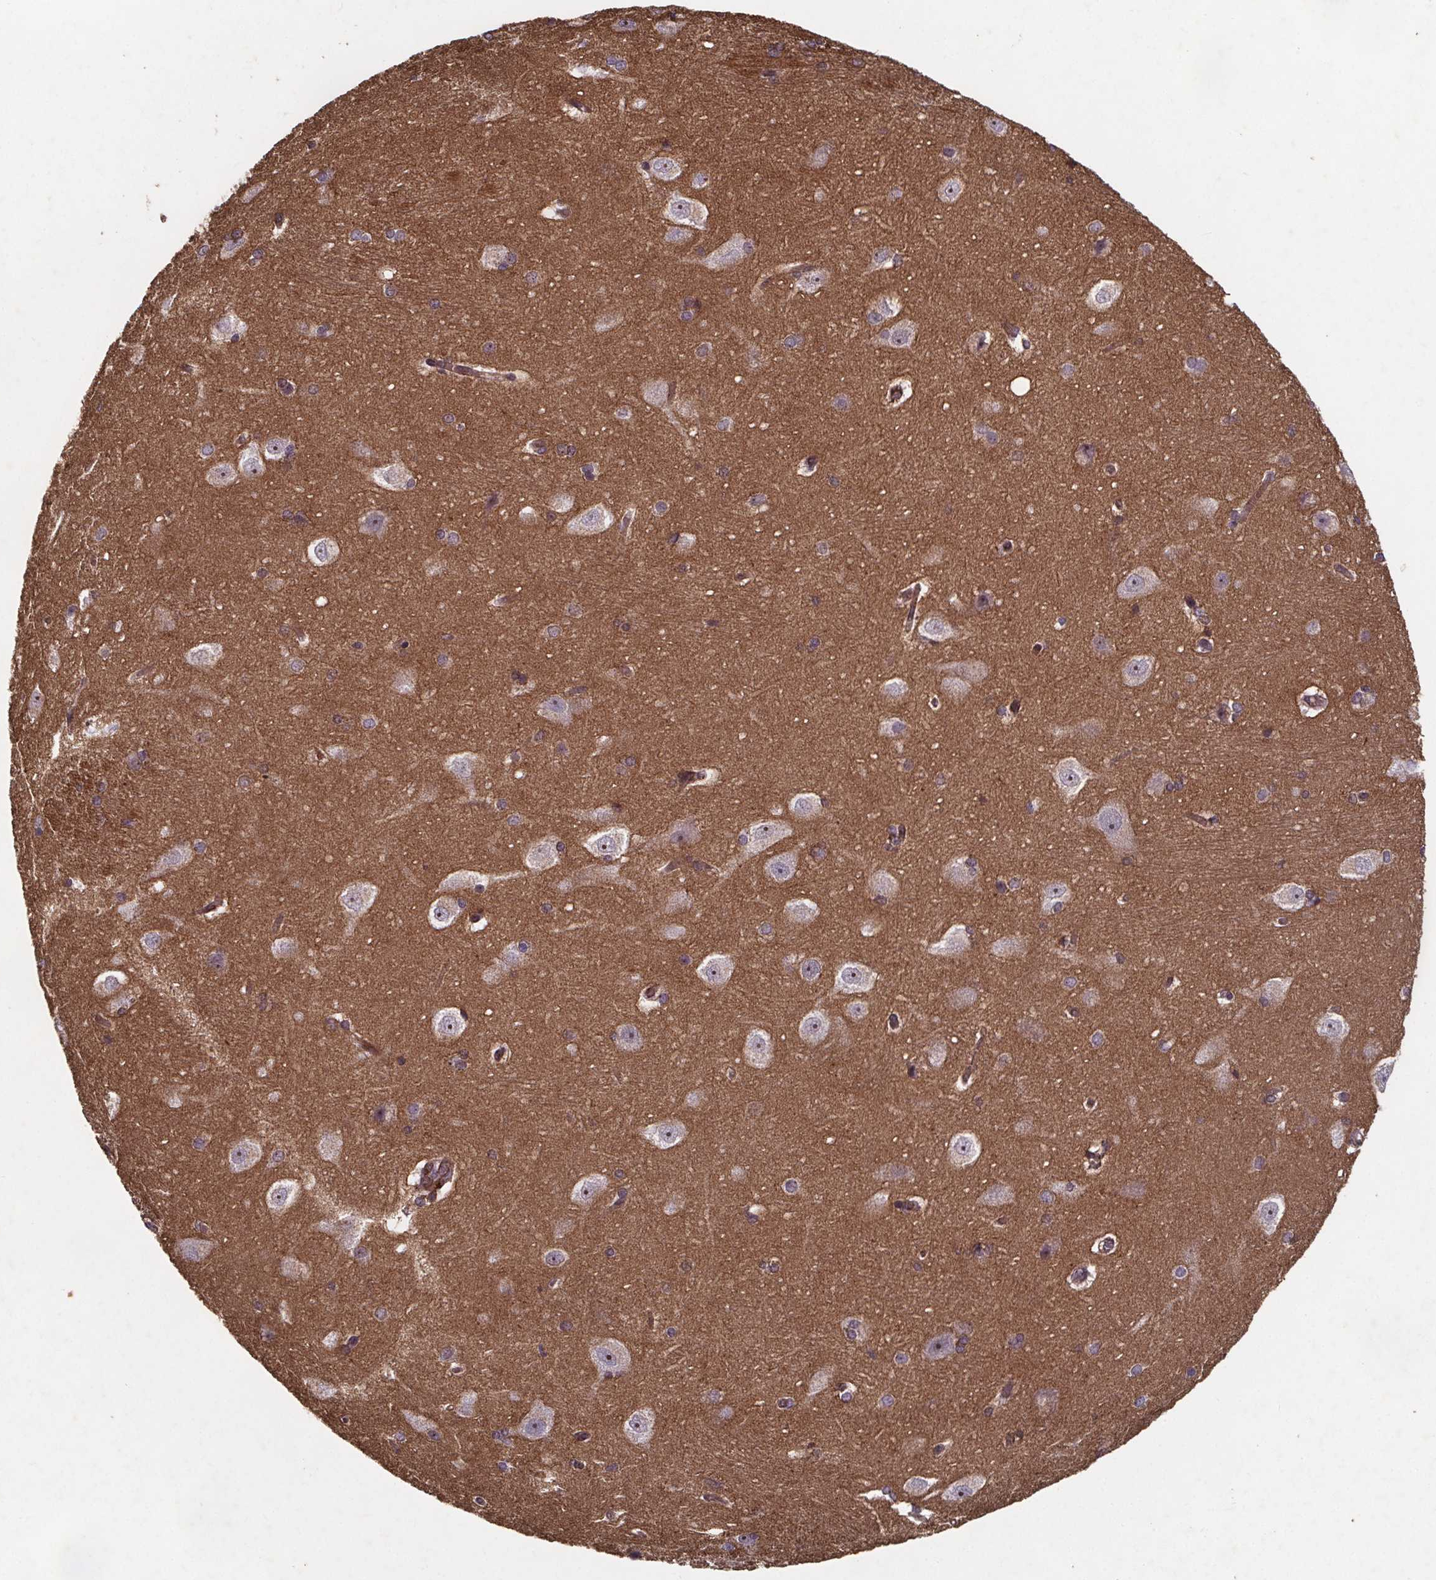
{"staining": {"intensity": "negative", "quantity": "none", "location": "none"}, "tissue": "hippocampus", "cell_type": "Glial cells", "image_type": "normal", "snomed": [{"axis": "morphology", "description": "Normal tissue, NOS"}, {"axis": "topography", "description": "Cerebral cortex"}, {"axis": "topography", "description": "Hippocampus"}], "caption": "Glial cells are negative for protein expression in benign human hippocampus. The staining is performed using DAB brown chromogen with nuclei counter-stained in using hematoxylin.", "gene": "FASTKD3", "patient": {"sex": "female", "age": 19}}